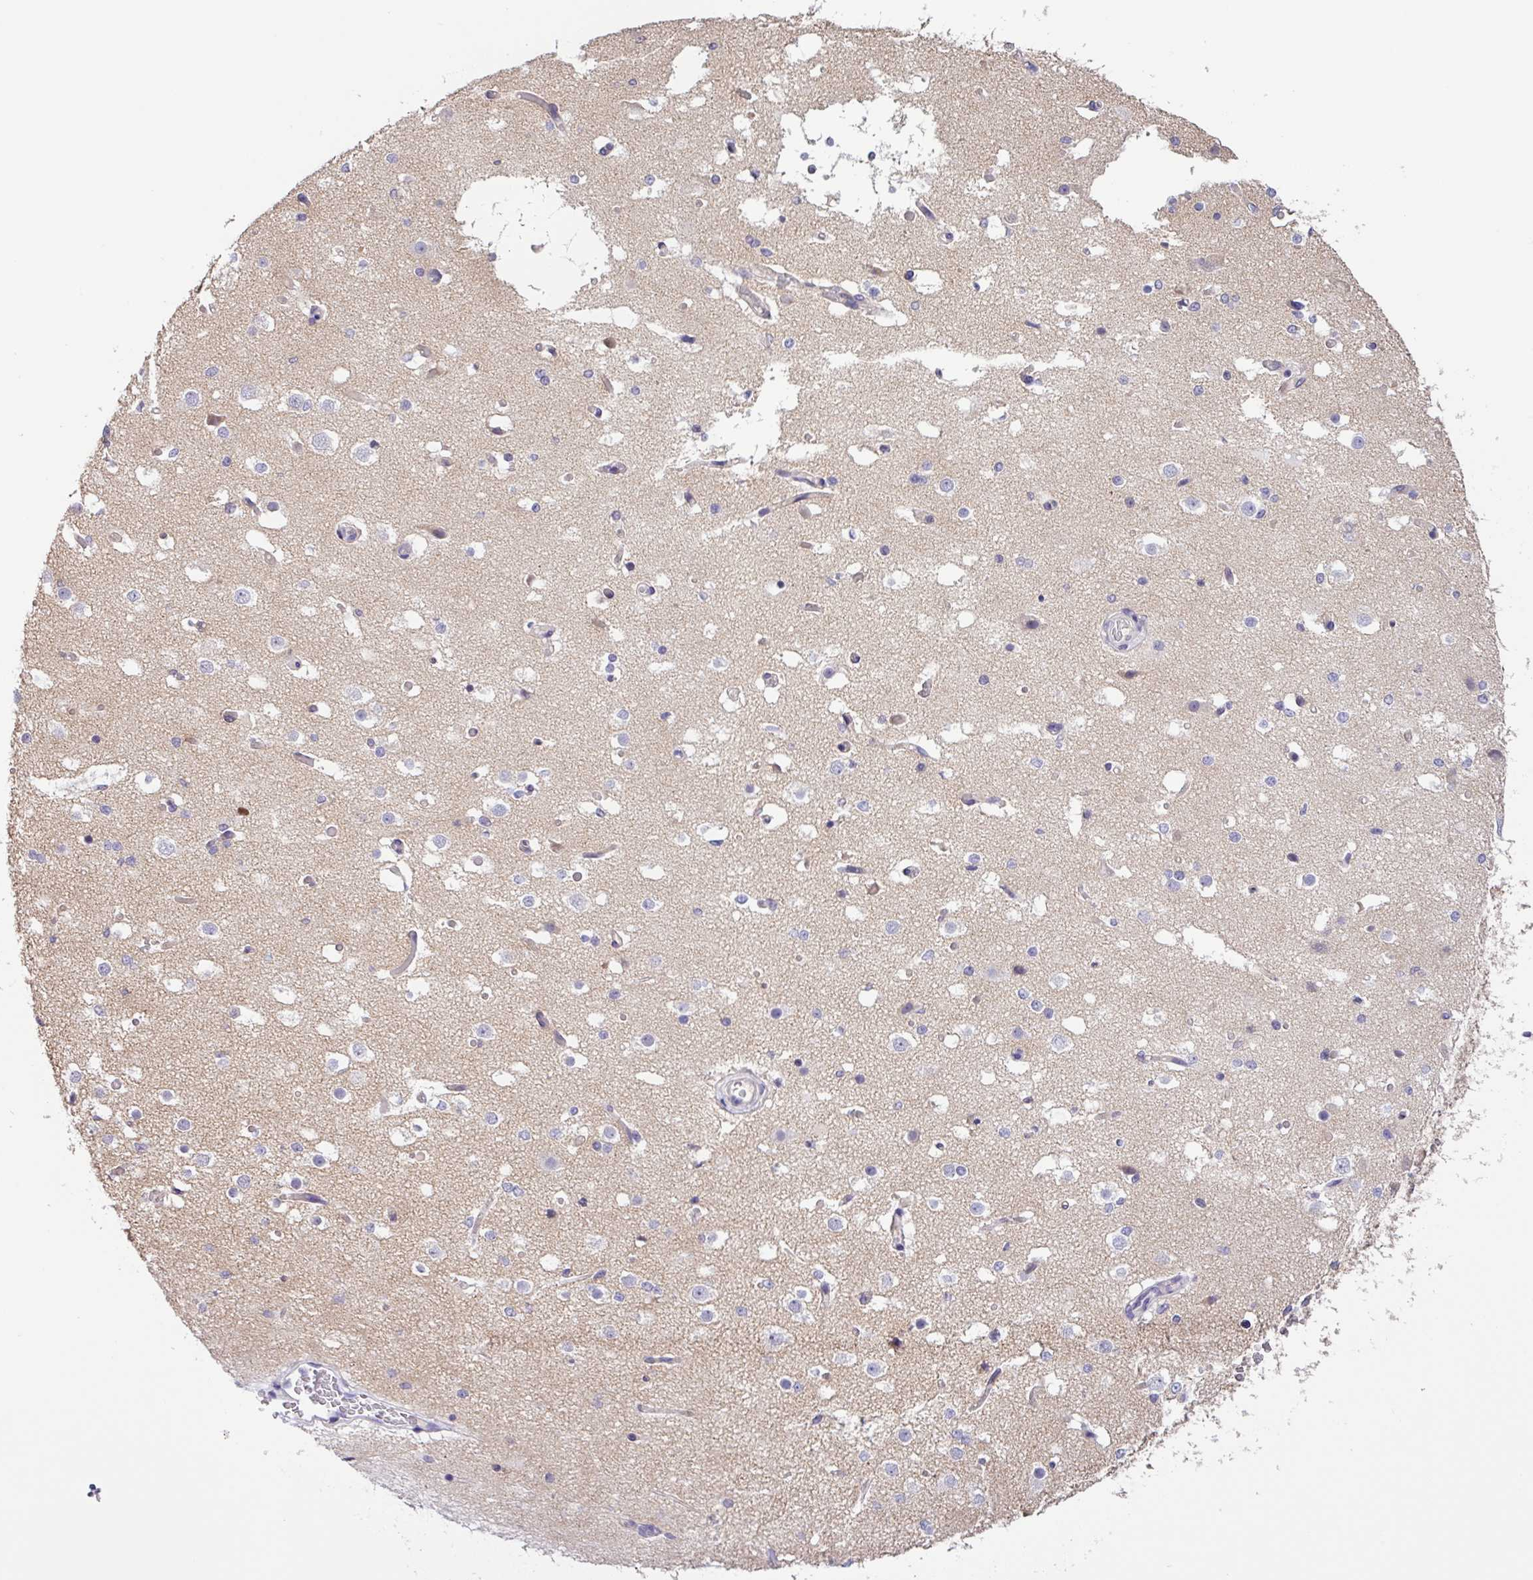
{"staining": {"intensity": "negative", "quantity": "none", "location": "none"}, "tissue": "cerebral cortex", "cell_type": "Endothelial cells", "image_type": "normal", "snomed": [{"axis": "morphology", "description": "Normal tissue, NOS"}, {"axis": "morphology", "description": "Inflammation, NOS"}, {"axis": "topography", "description": "Cerebral cortex"}], "caption": "High magnification brightfield microscopy of normal cerebral cortex stained with DAB (brown) and counterstained with hematoxylin (blue): endothelial cells show no significant expression. Nuclei are stained in blue.", "gene": "SFTPB", "patient": {"sex": "male", "age": 6}}